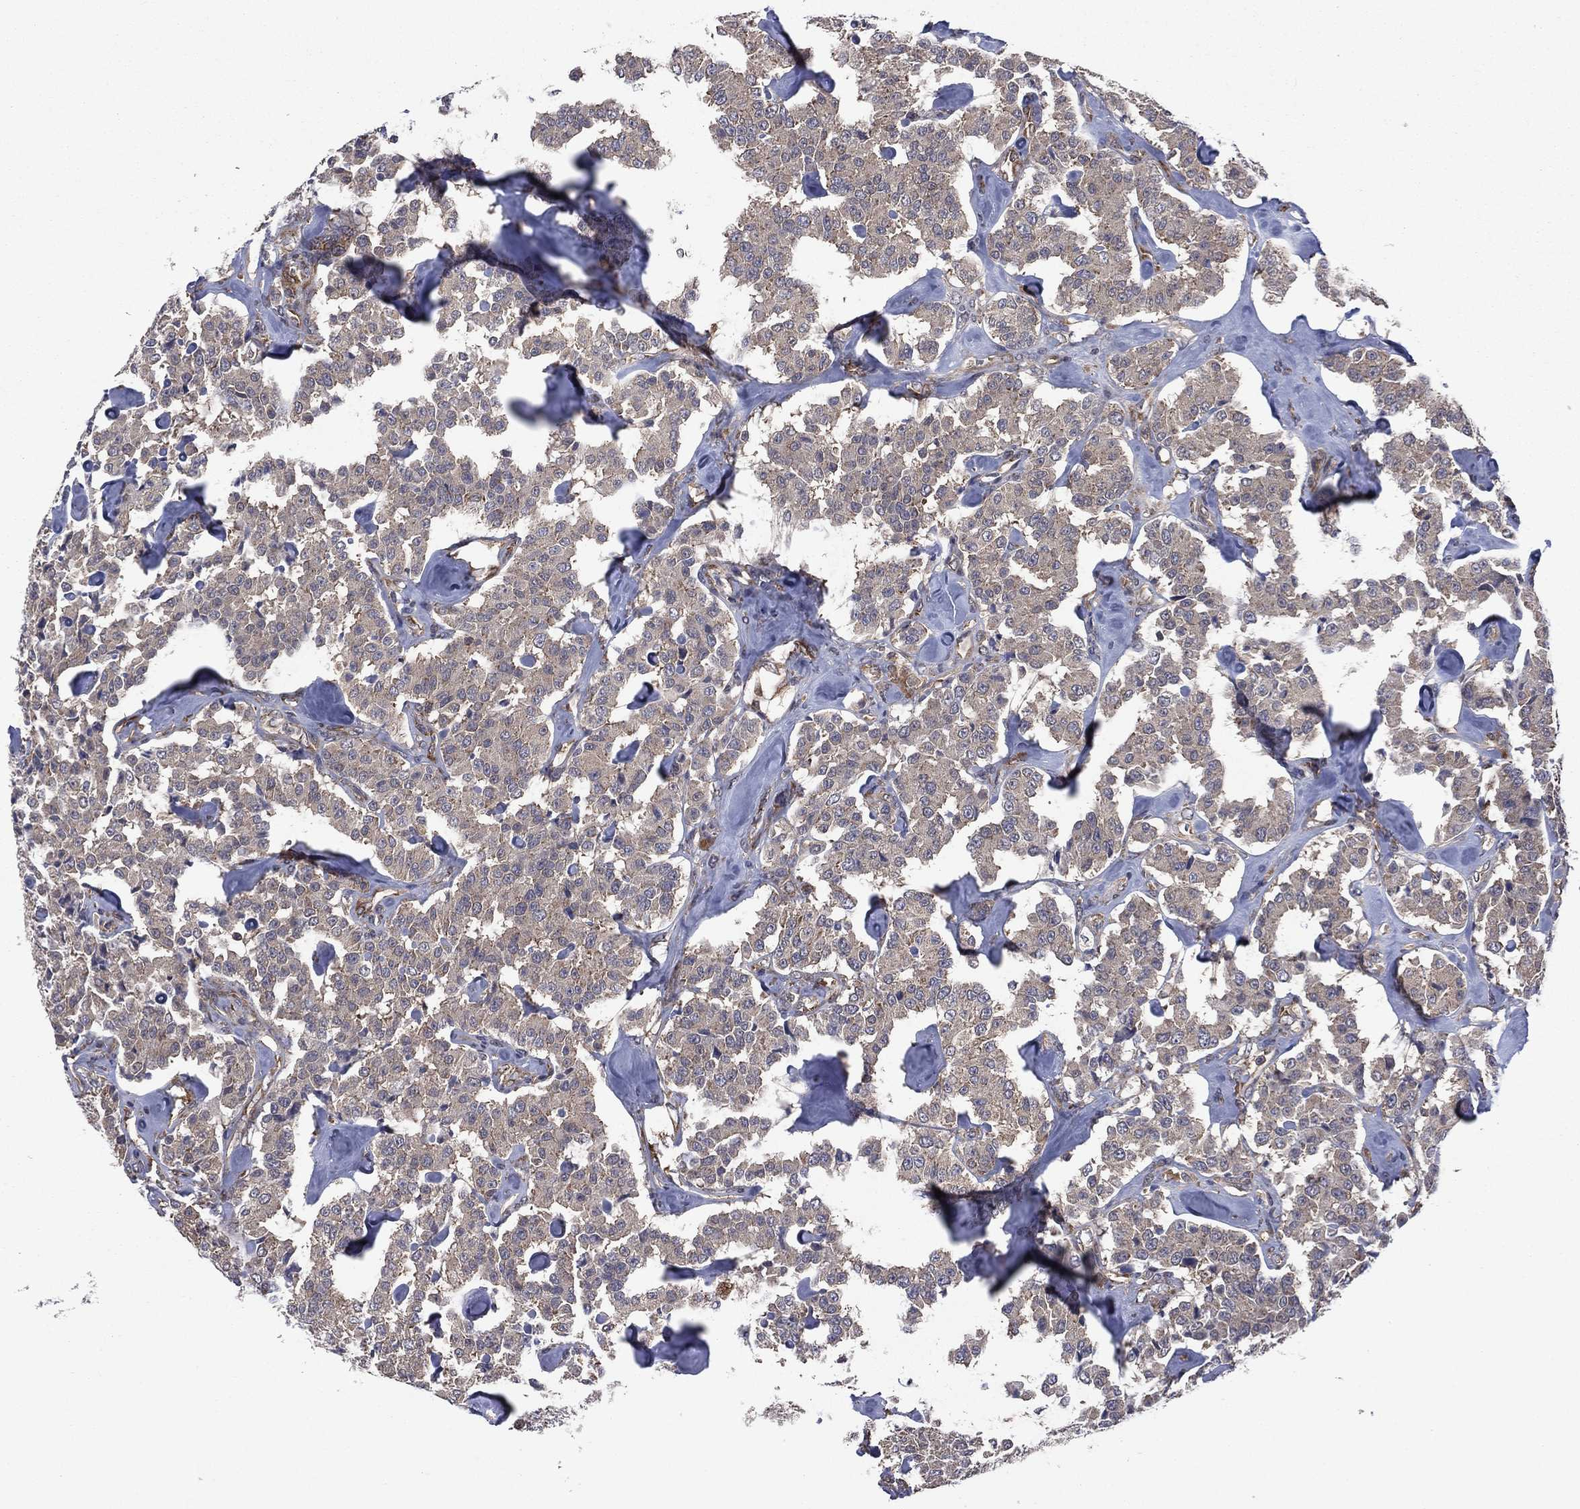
{"staining": {"intensity": "negative", "quantity": "none", "location": "none"}, "tissue": "carcinoid", "cell_type": "Tumor cells", "image_type": "cancer", "snomed": [{"axis": "morphology", "description": "Carcinoid, malignant, NOS"}, {"axis": "topography", "description": "Pancreas"}], "caption": "Immunohistochemical staining of carcinoid demonstrates no significant staining in tumor cells.", "gene": "C2orf76", "patient": {"sex": "male", "age": 41}}